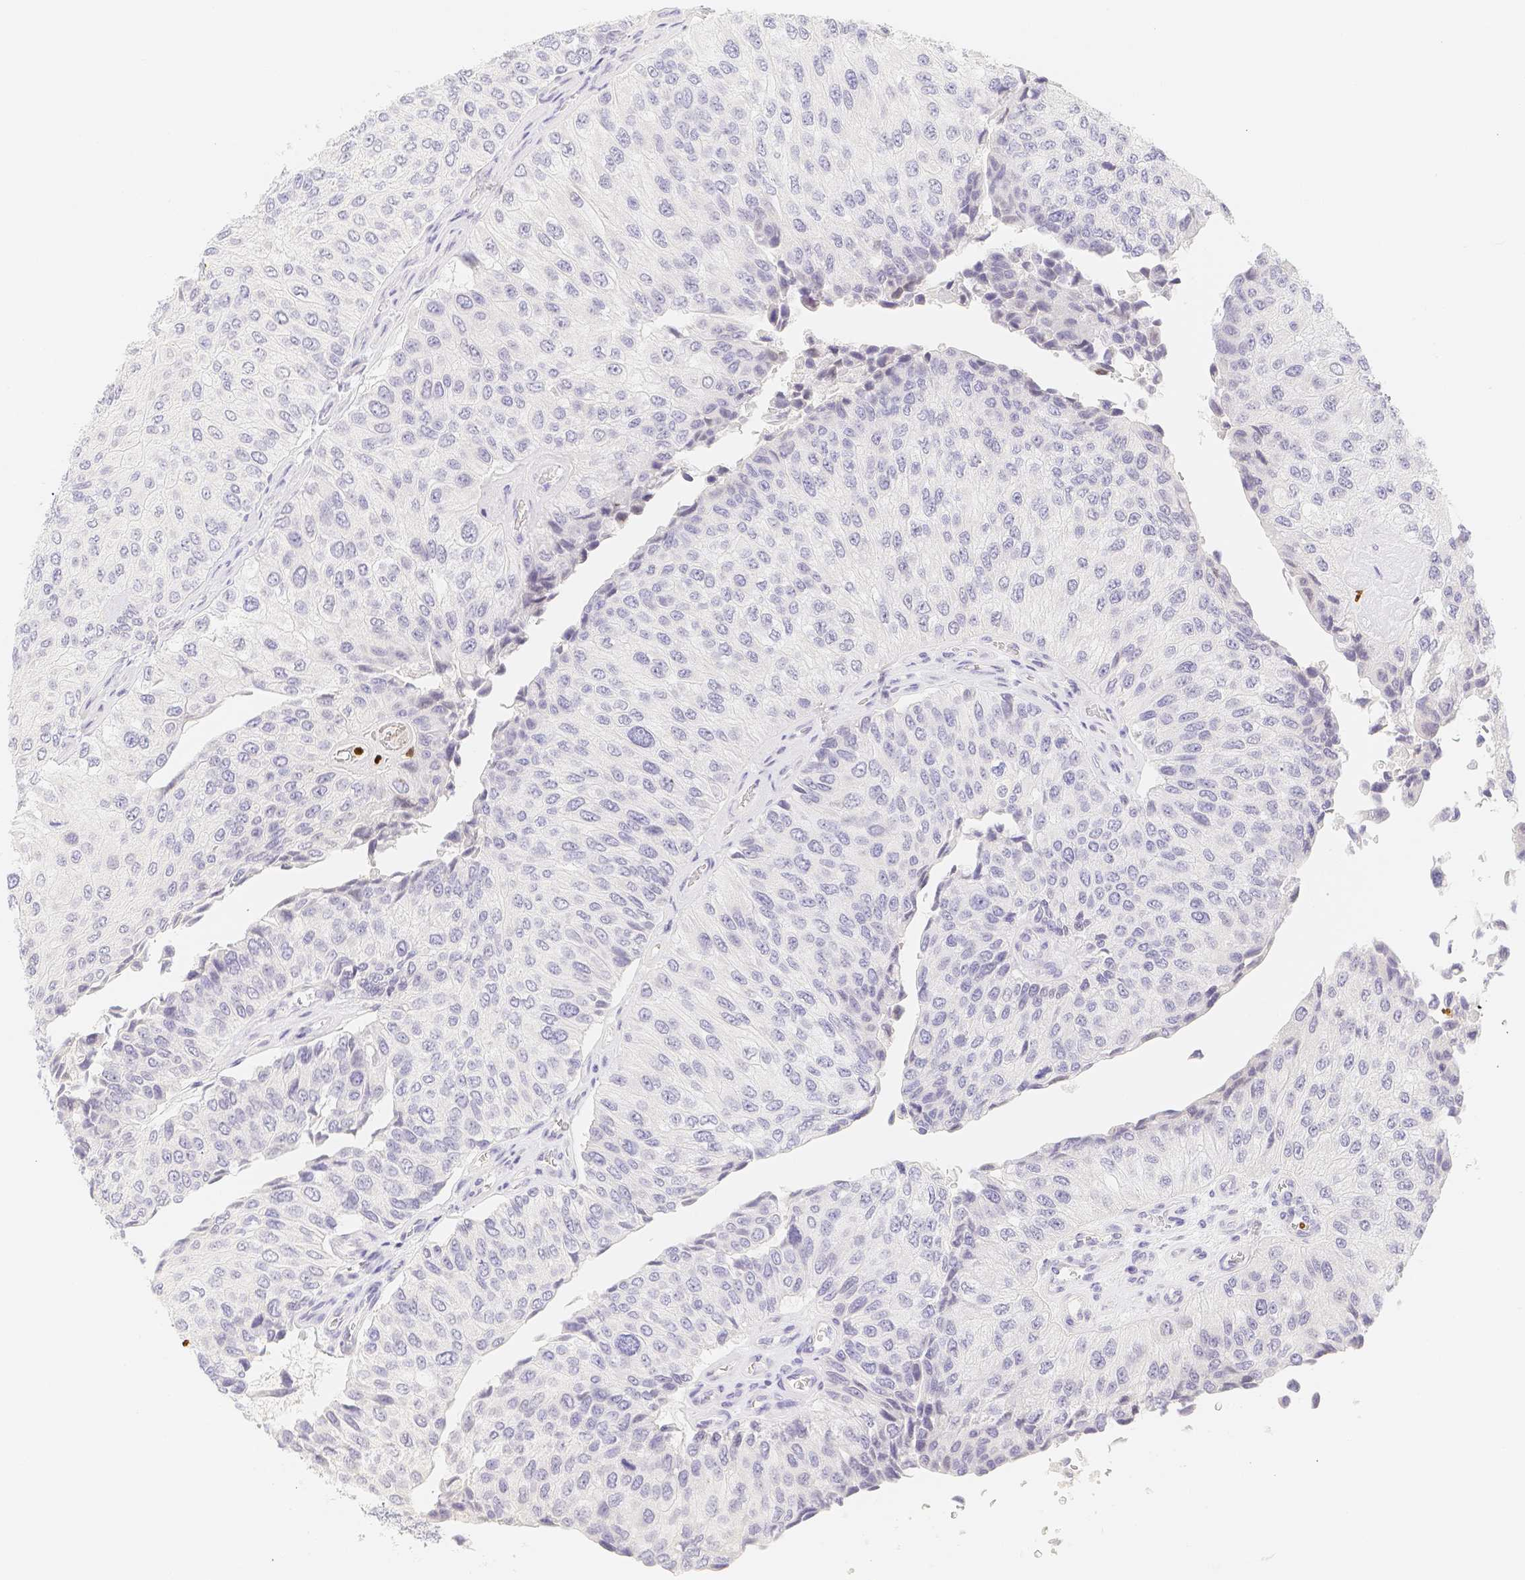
{"staining": {"intensity": "negative", "quantity": "none", "location": "none"}, "tissue": "urothelial cancer", "cell_type": "Tumor cells", "image_type": "cancer", "snomed": [{"axis": "morphology", "description": "Urothelial carcinoma, High grade"}, {"axis": "topography", "description": "Kidney"}, {"axis": "topography", "description": "Urinary bladder"}], "caption": "A high-resolution photomicrograph shows IHC staining of urothelial cancer, which reveals no significant positivity in tumor cells.", "gene": "PADI4", "patient": {"sex": "male", "age": 77}}